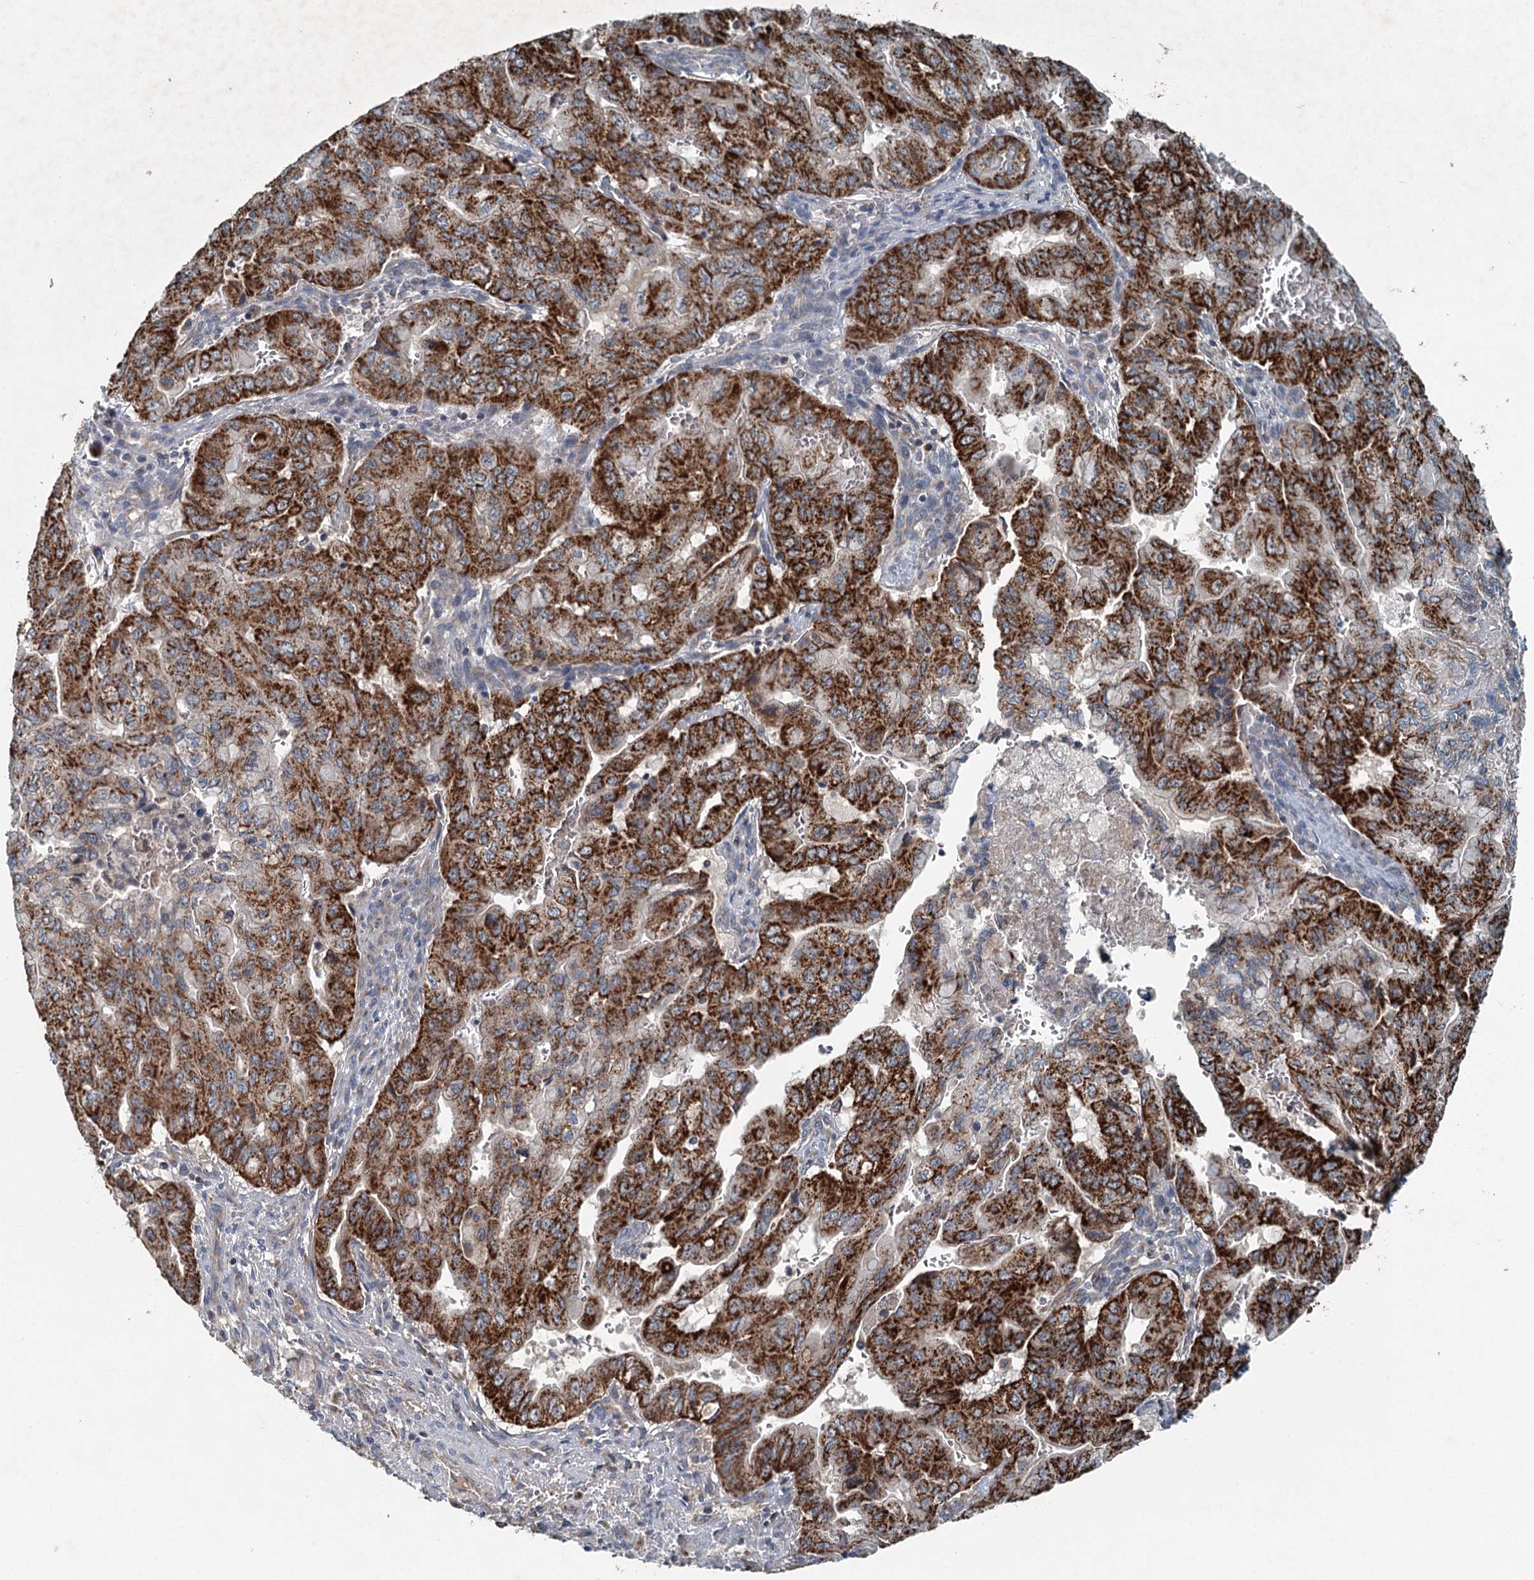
{"staining": {"intensity": "strong", "quantity": ">75%", "location": "cytoplasmic/membranous"}, "tissue": "pancreatic cancer", "cell_type": "Tumor cells", "image_type": "cancer", "snomed": [{"axis": "morphology", "description": "Adenocarcinoma, NOS"}, {"axis": "topography", "description": "Pancreas"}], "caption": "A micrograph of human pancreatic cancer stained for a protein exhibits strong cytoplasmic/membranous brown staining in tumor cells.", "gene": "CHCHD5", "patient": {"sex": "male", "age": 51}}